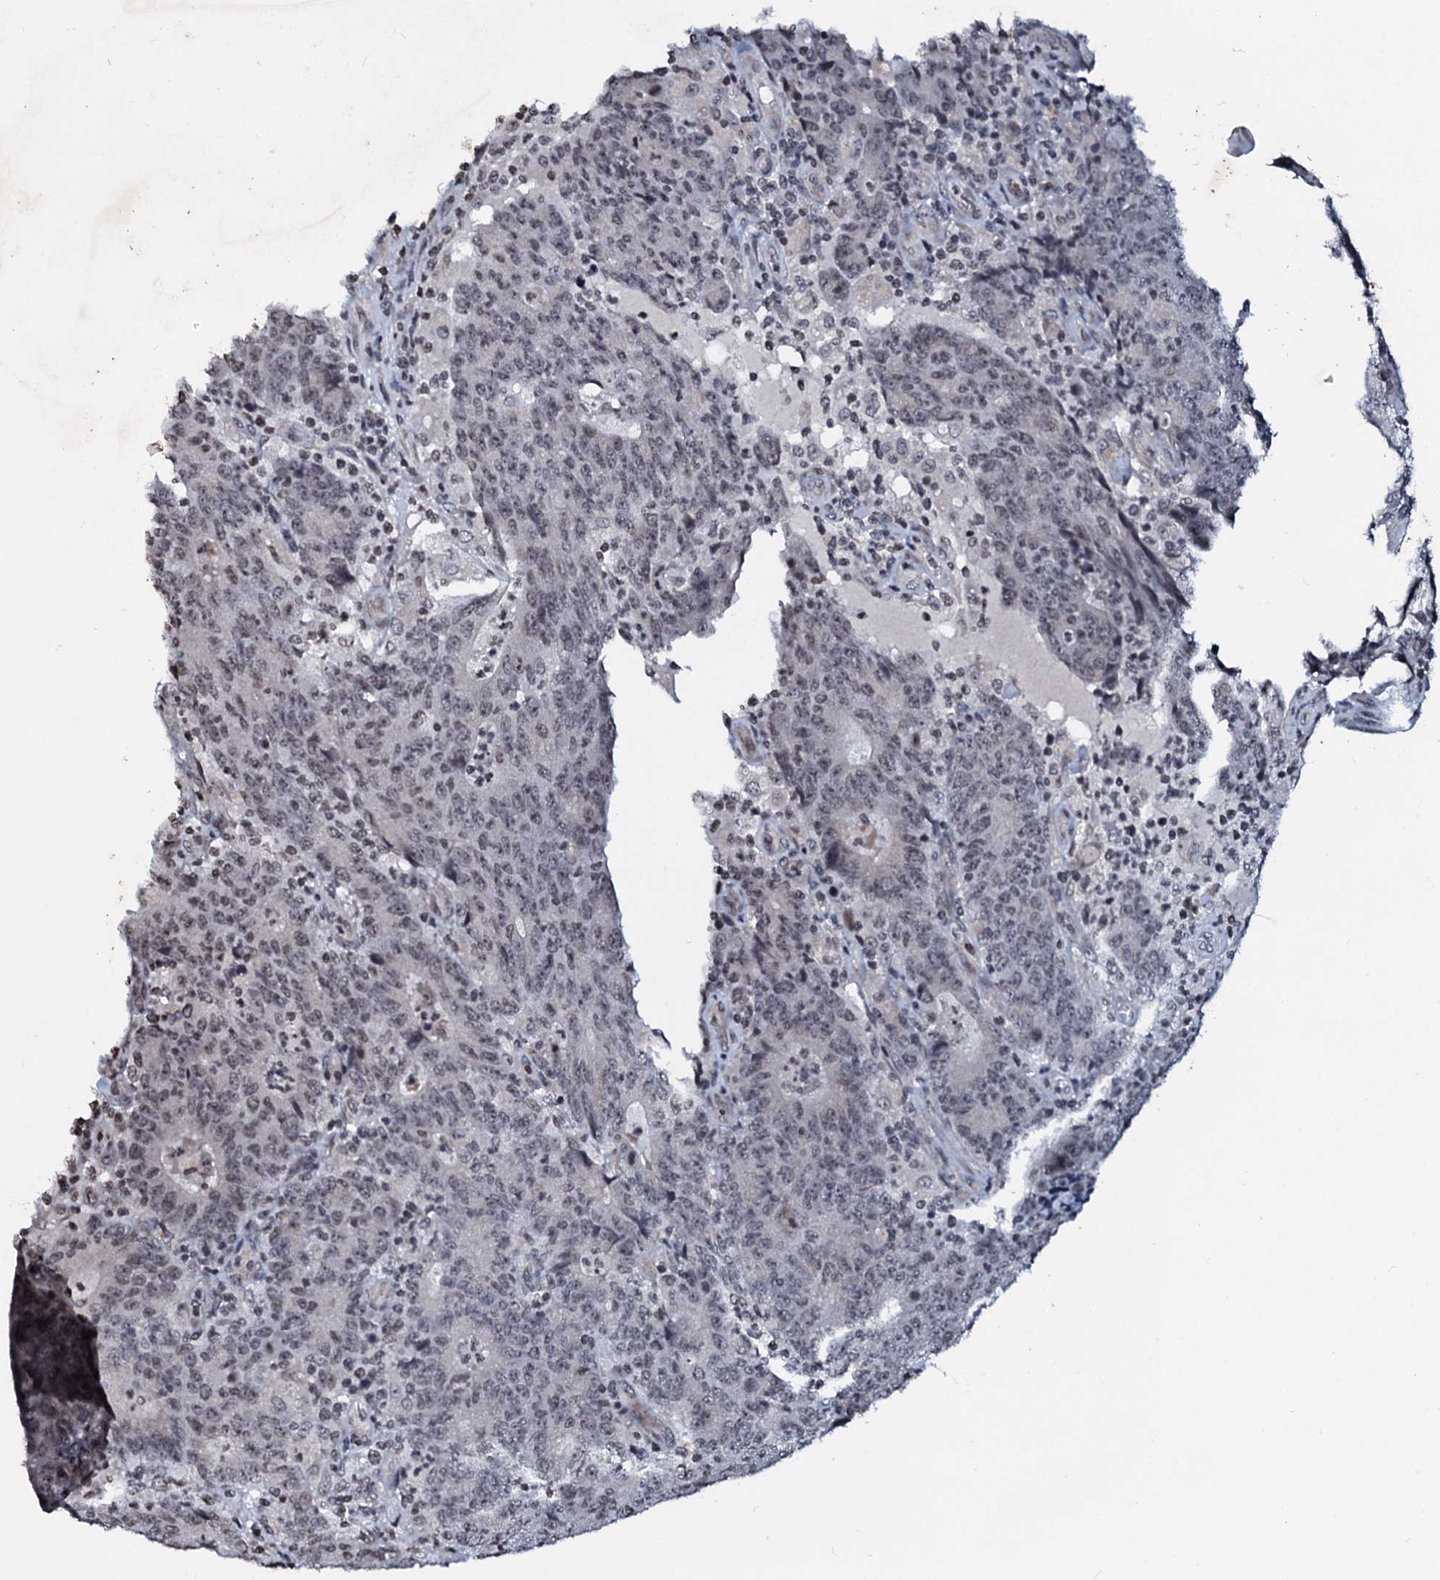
{"staining": {"intensity": "weak", "quantity": "<25%", "location": "nuclear"}, "tissue": "colorectal cancer", "cell_type": "Tumor cells", "image_type": "cancer", "snomed": [{"axis": "morphology", "description": "Adenocarcinoma, NOS"}, {"axis": "topography", "description": "Colon"}], "caption": "Immunohistochemistry (IHC) of human adenocarcinoma (colorectal) exhibits no staining in tumor cells.", "gene": "LSM11", "patient": {"sex": "female", "age": 75}}